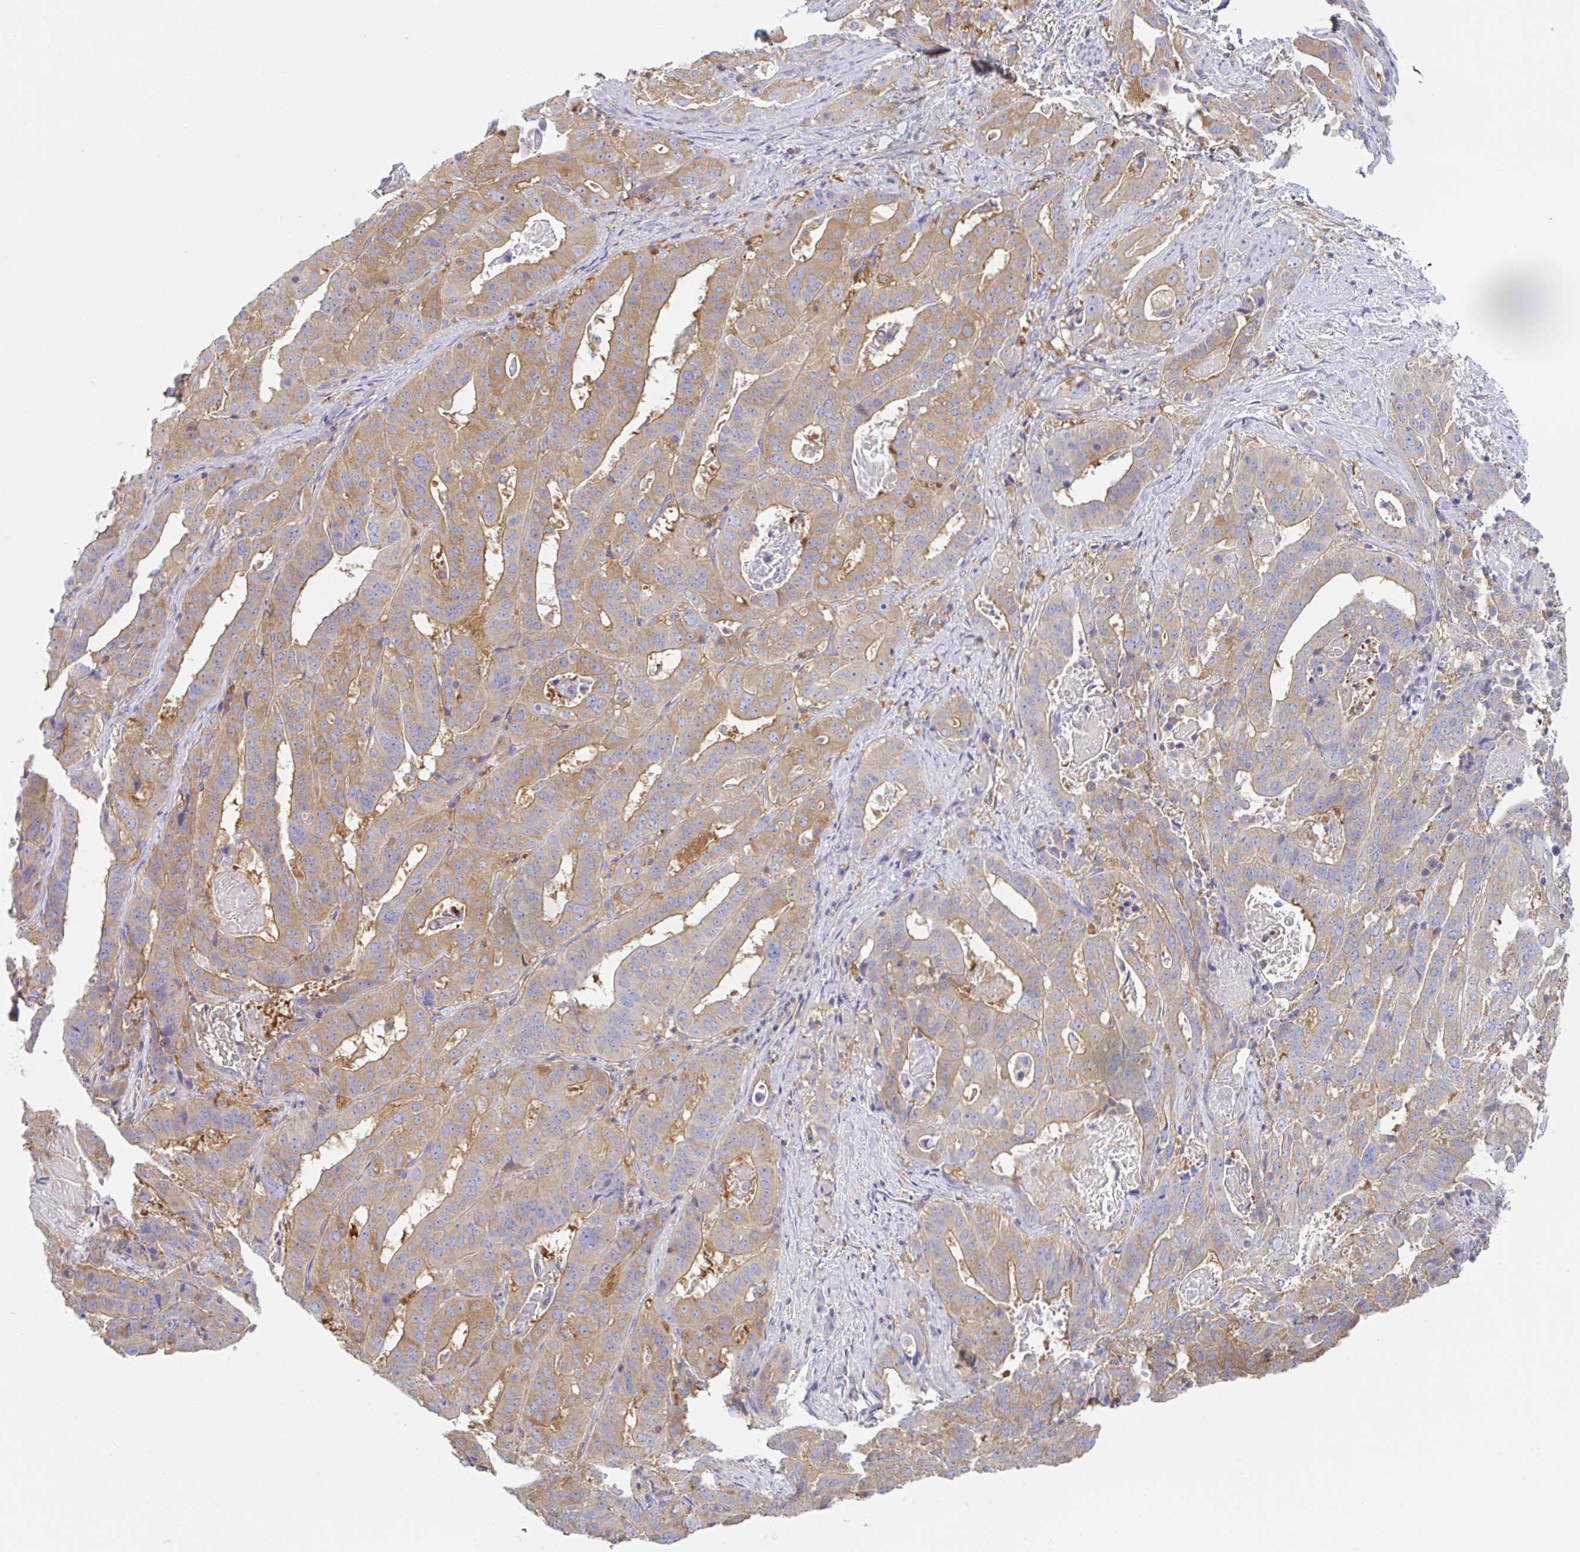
{"staining": {"intensity": "moderate", "quantity": "25%-75%", "location": "cytoplasmic/membranous"}, "tissue": "stomach cancer", "cell_type": "Tumor cells", "image_type": "cancer", "snomed": [{"axis": "morphology", "description": "Adenocarcinoma, NOS"}, {"axis": "topography", "description": "Stomach"}], "caption": "There is medium levels of moderate cytoplasmic/membranous staining in tumor cells of adenocarcinoma (stomach), as demonstrated by immunohistochemical staining (brown color).", "gene": "AMPD2", "patient": {"sex": "male", "age": 48}}